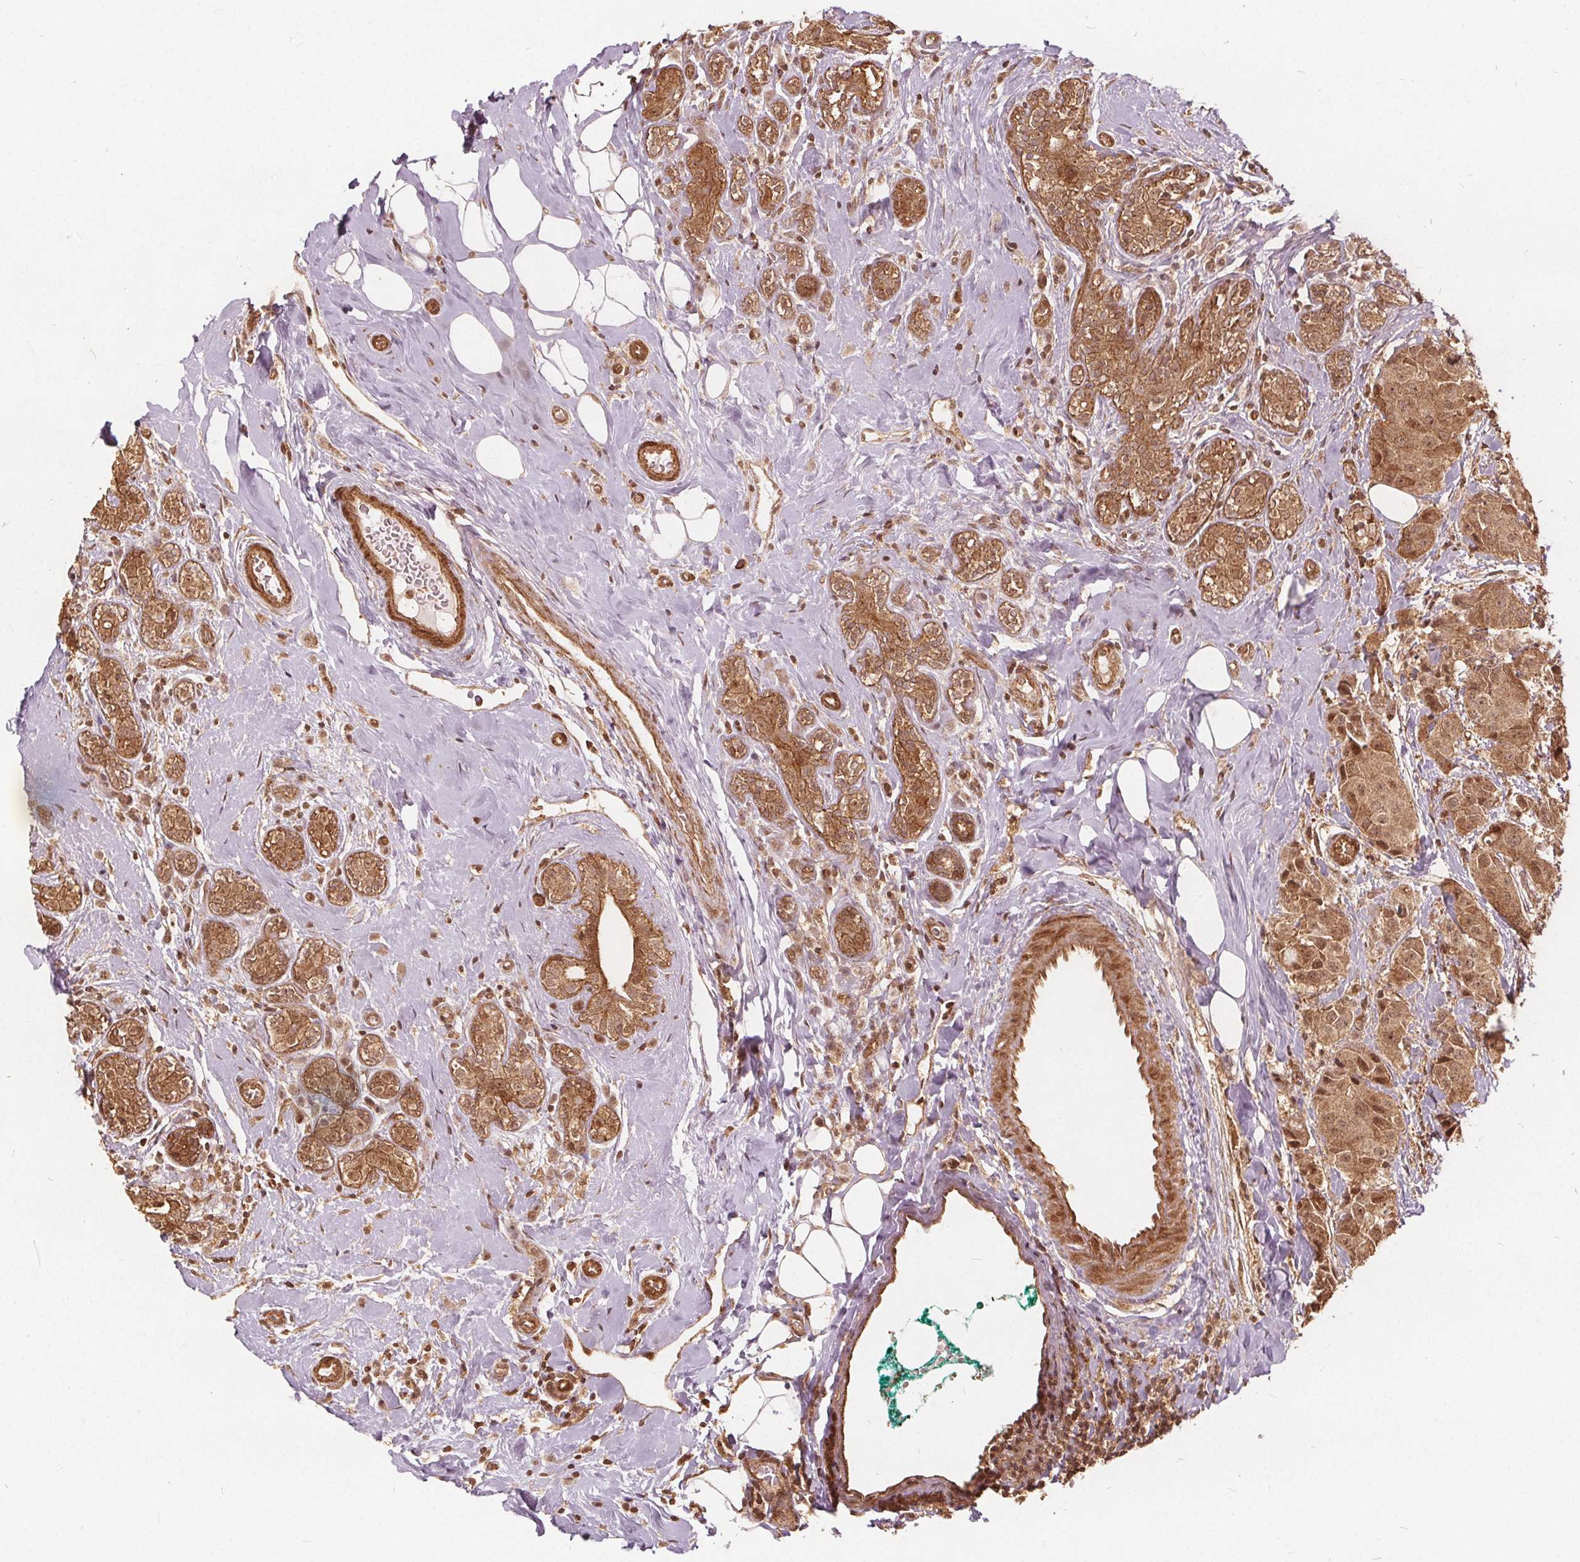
{"staining": {"intensity": "moderate", "quantity": ">75%", "location": "cytoplasmic/membranous,nuclear"}, "tissue": "breast cancer", "cell_type": "Tumor cells", "image_type": "cancer", "snomed": [{"axis": "morphology", "description": "Normal tissue, NOS"}, {"axis": "morphology", "description": "Duct carcinoma"}, {"axis": "topography", "description": "Breast"}], "caption": "Intraductal carcinoma (breast) was stained to show a protein in brown. There is medium levels of moderate cytoplasmic/membranous and nuclear positivity in about >75% of tumor cells. The protein of interest is stained brown, and the nuclei are stained in blue (DAB IHC with brightfield microscopy, high magnification).", "gene": "PPP1CB", "patient": {"sex": "female", "age": 43}}